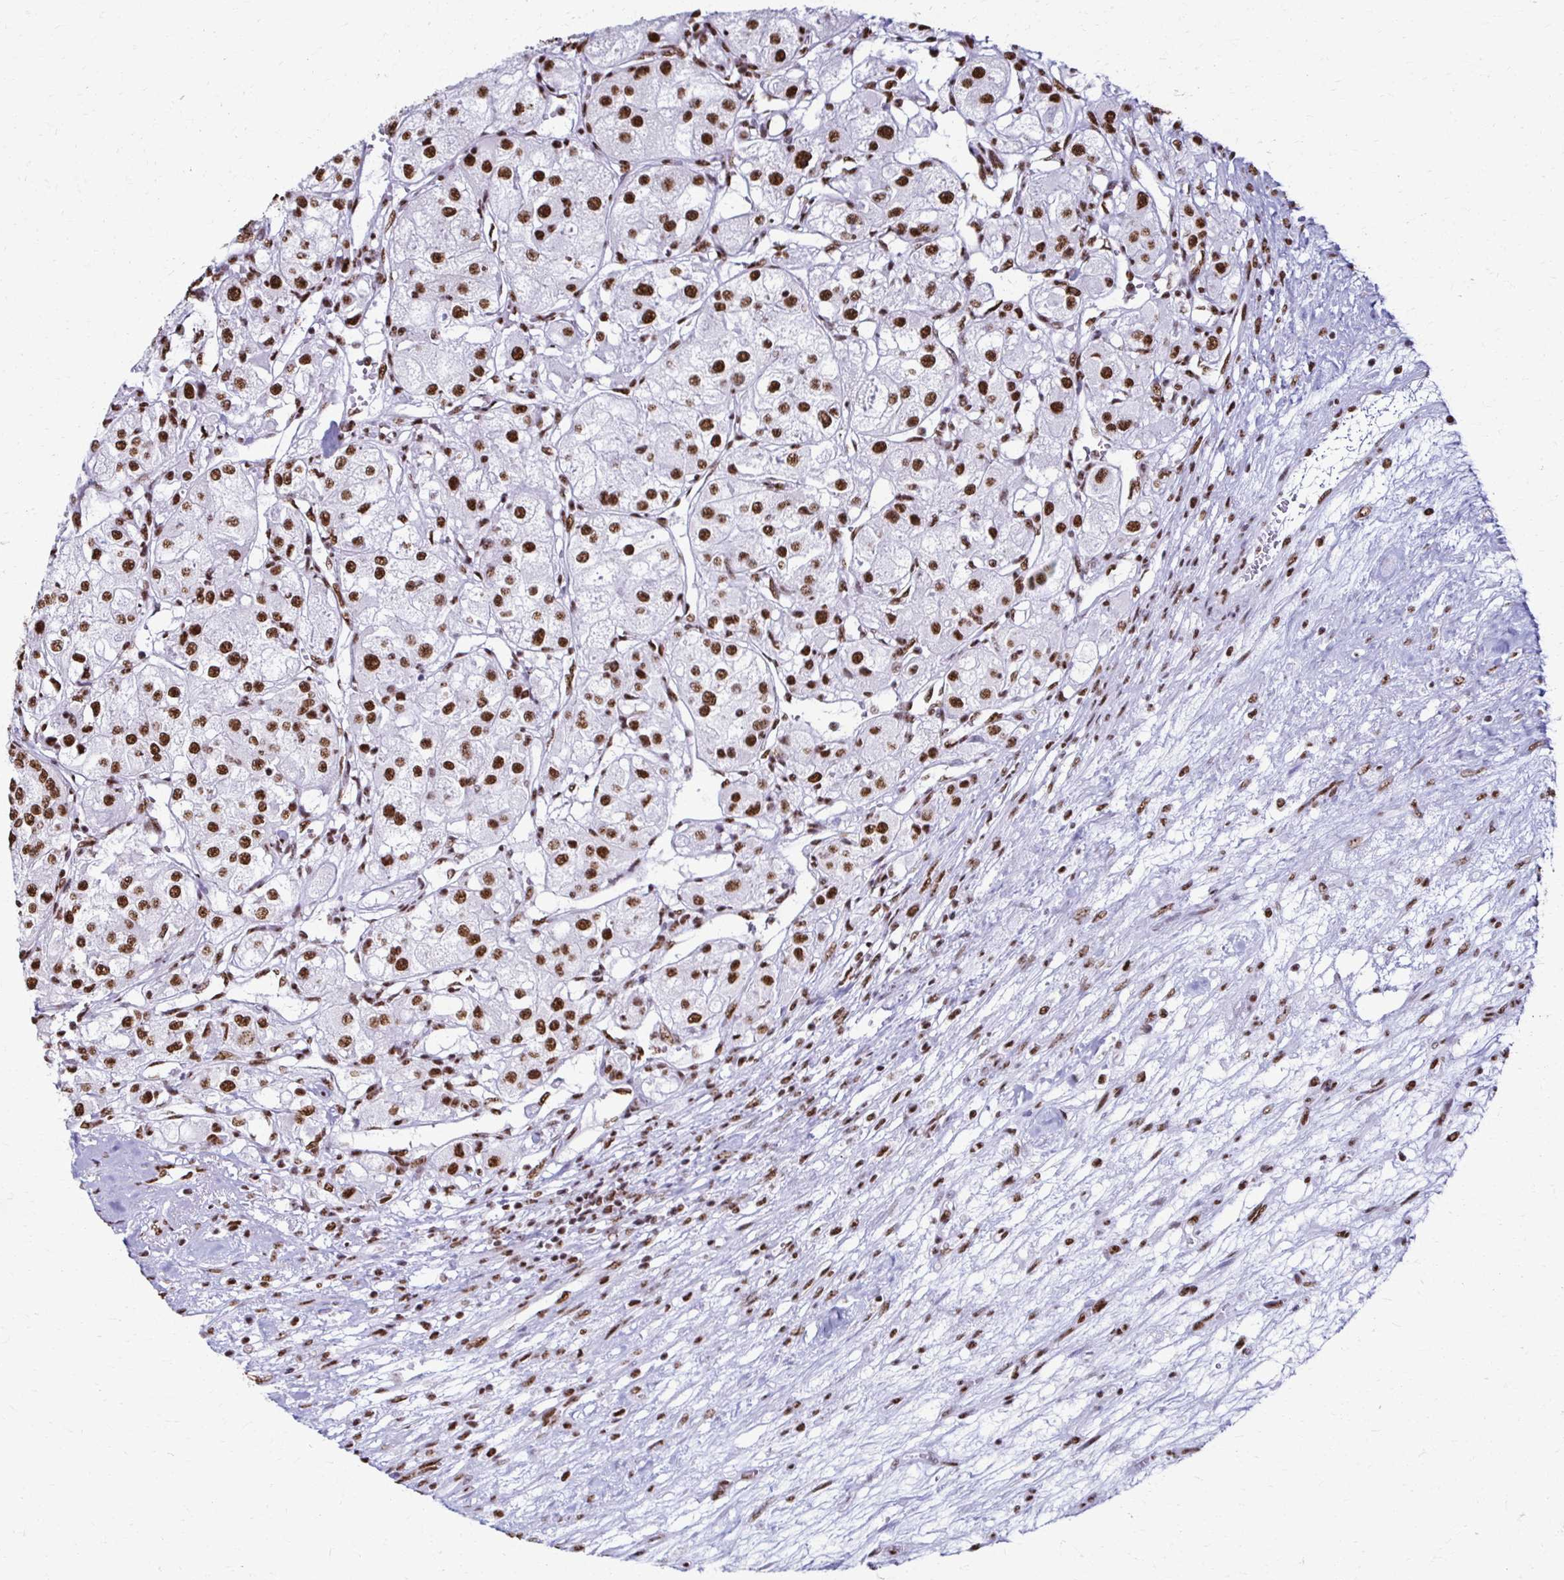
{"staining": {"intensity": "strong", "quantity": ">75%", "location": "nuclear"}, "tissue": "renal cancer", "cell_type": "Tumor cells", "image_type": "cancer", "snomed": [{"axis": "morphology", "description": "Adenocarcinoma, NOS"}, {"axis": "topography", "description": "Kidney"}], "caption": "Protein analysis of adenocarcinoma (renal) tissue reveals strong nuclear positivity in approximately >75% of tumor cells.", "gene": "NONO", "patient": {"sex": "female", "age": 63}}